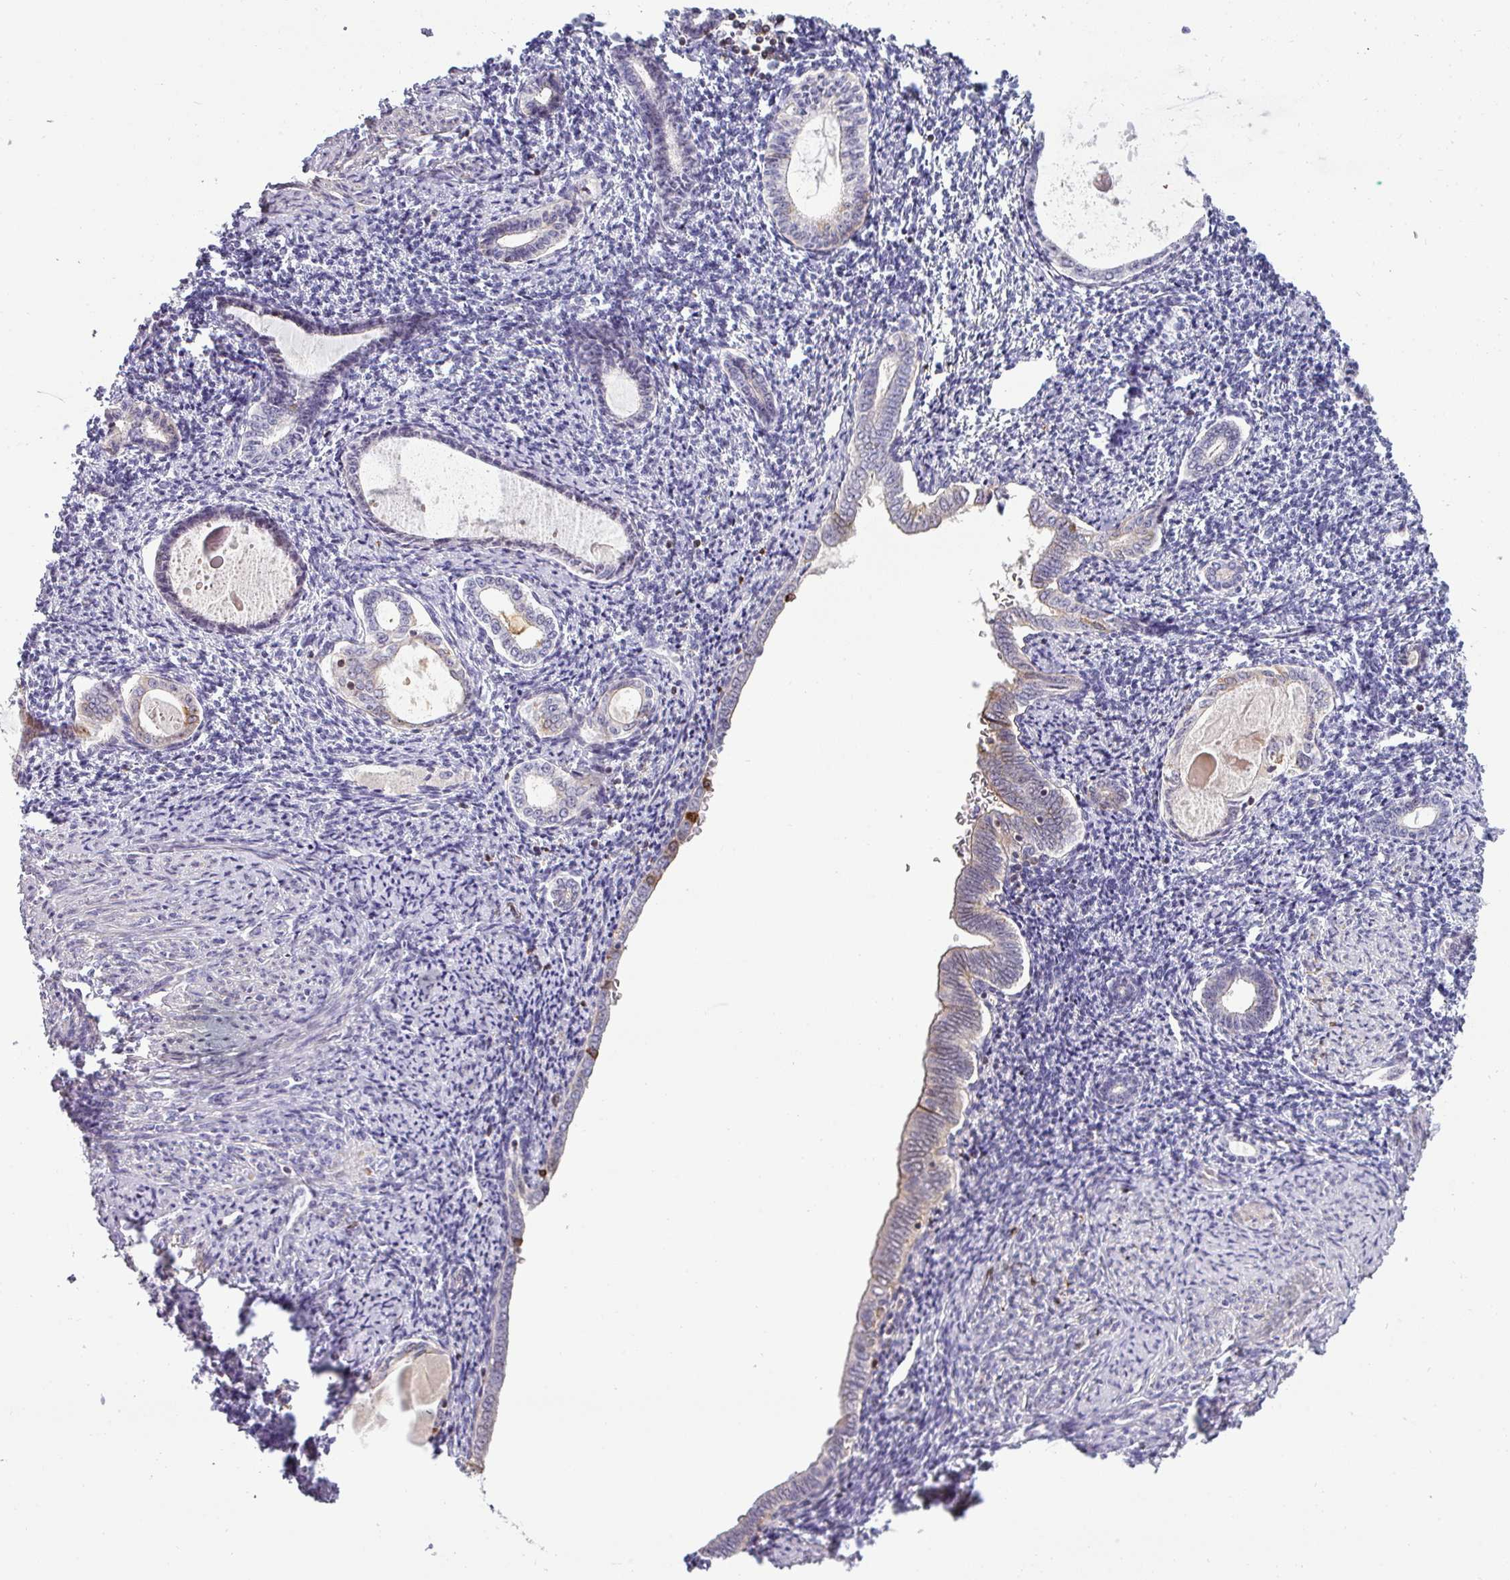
{"staining": {"intensity": "strong", "quantity": "<25%", "location": "cytoplasmic/membranous"}, "tissue": "endometrium", "cell_type": "Cells in endometrial stroma", "image_type": "normal", "snomed": [{"axis": "morphology", "description": "Normal tissue, NOS"}, {"axis": "topography", "description": "Endometrium"}], "caption": "Endometrium stained with immunohistochemistry (IHC) shows strong cytoplasmic/membranous staining in approximately <25% of cells in endometrial stroma.", "gene": "ZNF835", "patient": {"sex": "female", "age": 63}}